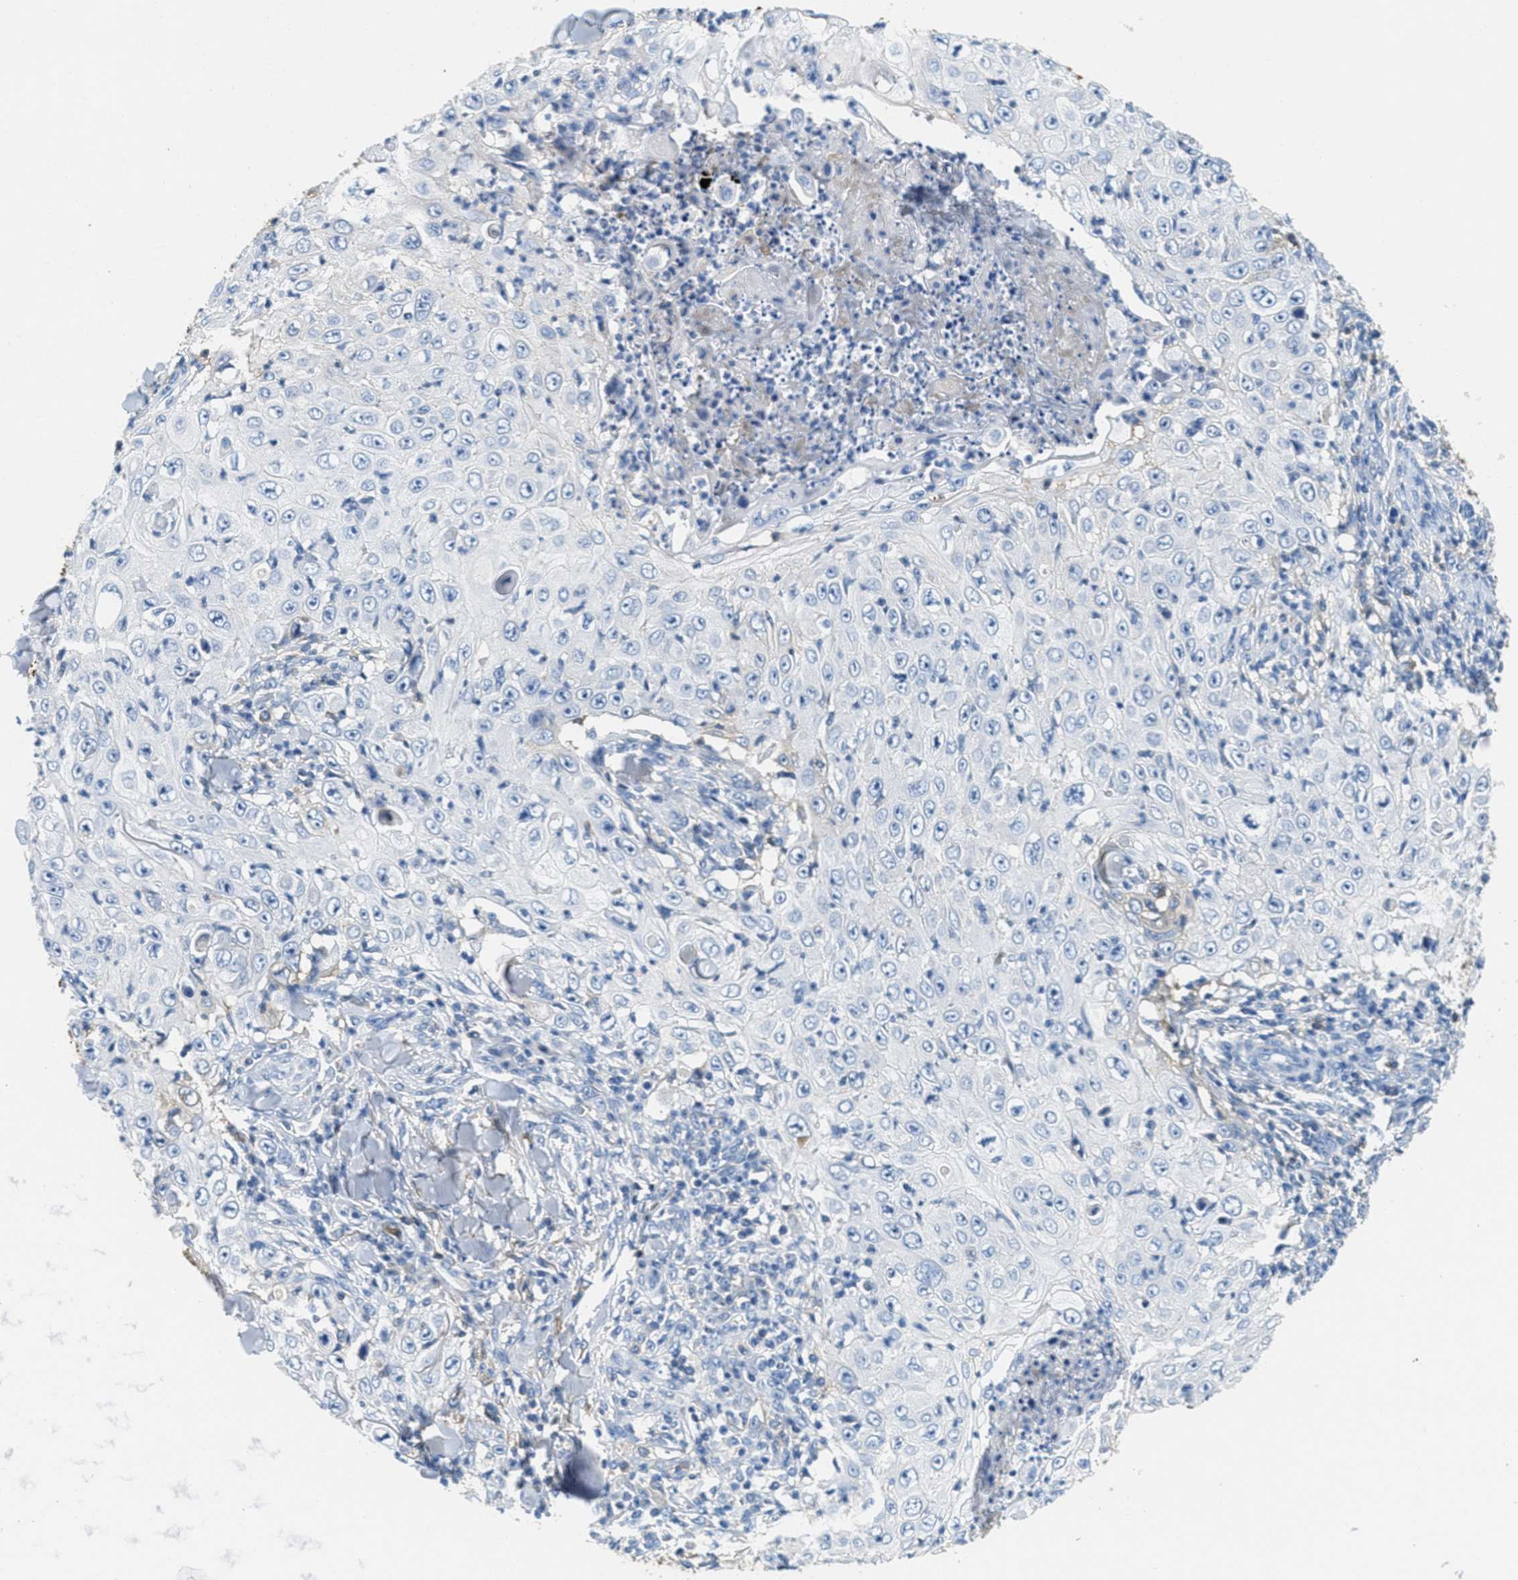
{"staining": {"intensity": "negative", "quantity": "none", "location": "none"}, "tissue": "skin cancer", "cell_type": "Tumor cells", "image_type": "cancer", "snomed": [{"axis": "morphology", "description": "Squamous cell carcinoma, NOS"}, {"axis": "topography", "description": "Skin"}], "caption": "This photomicrograph is of skin cancer (squamous cell carcinoma) stained with immunohistochemistry (IHC) to label a protein in brown with the nuclei are counter-stained blue. There is no positivity in tumor cells. (Brightfield microscopy of DAB immunohistochemistry at high magnification).", "gene": "SERPINA1", "patient": {"sex": "male", "age": 86}}